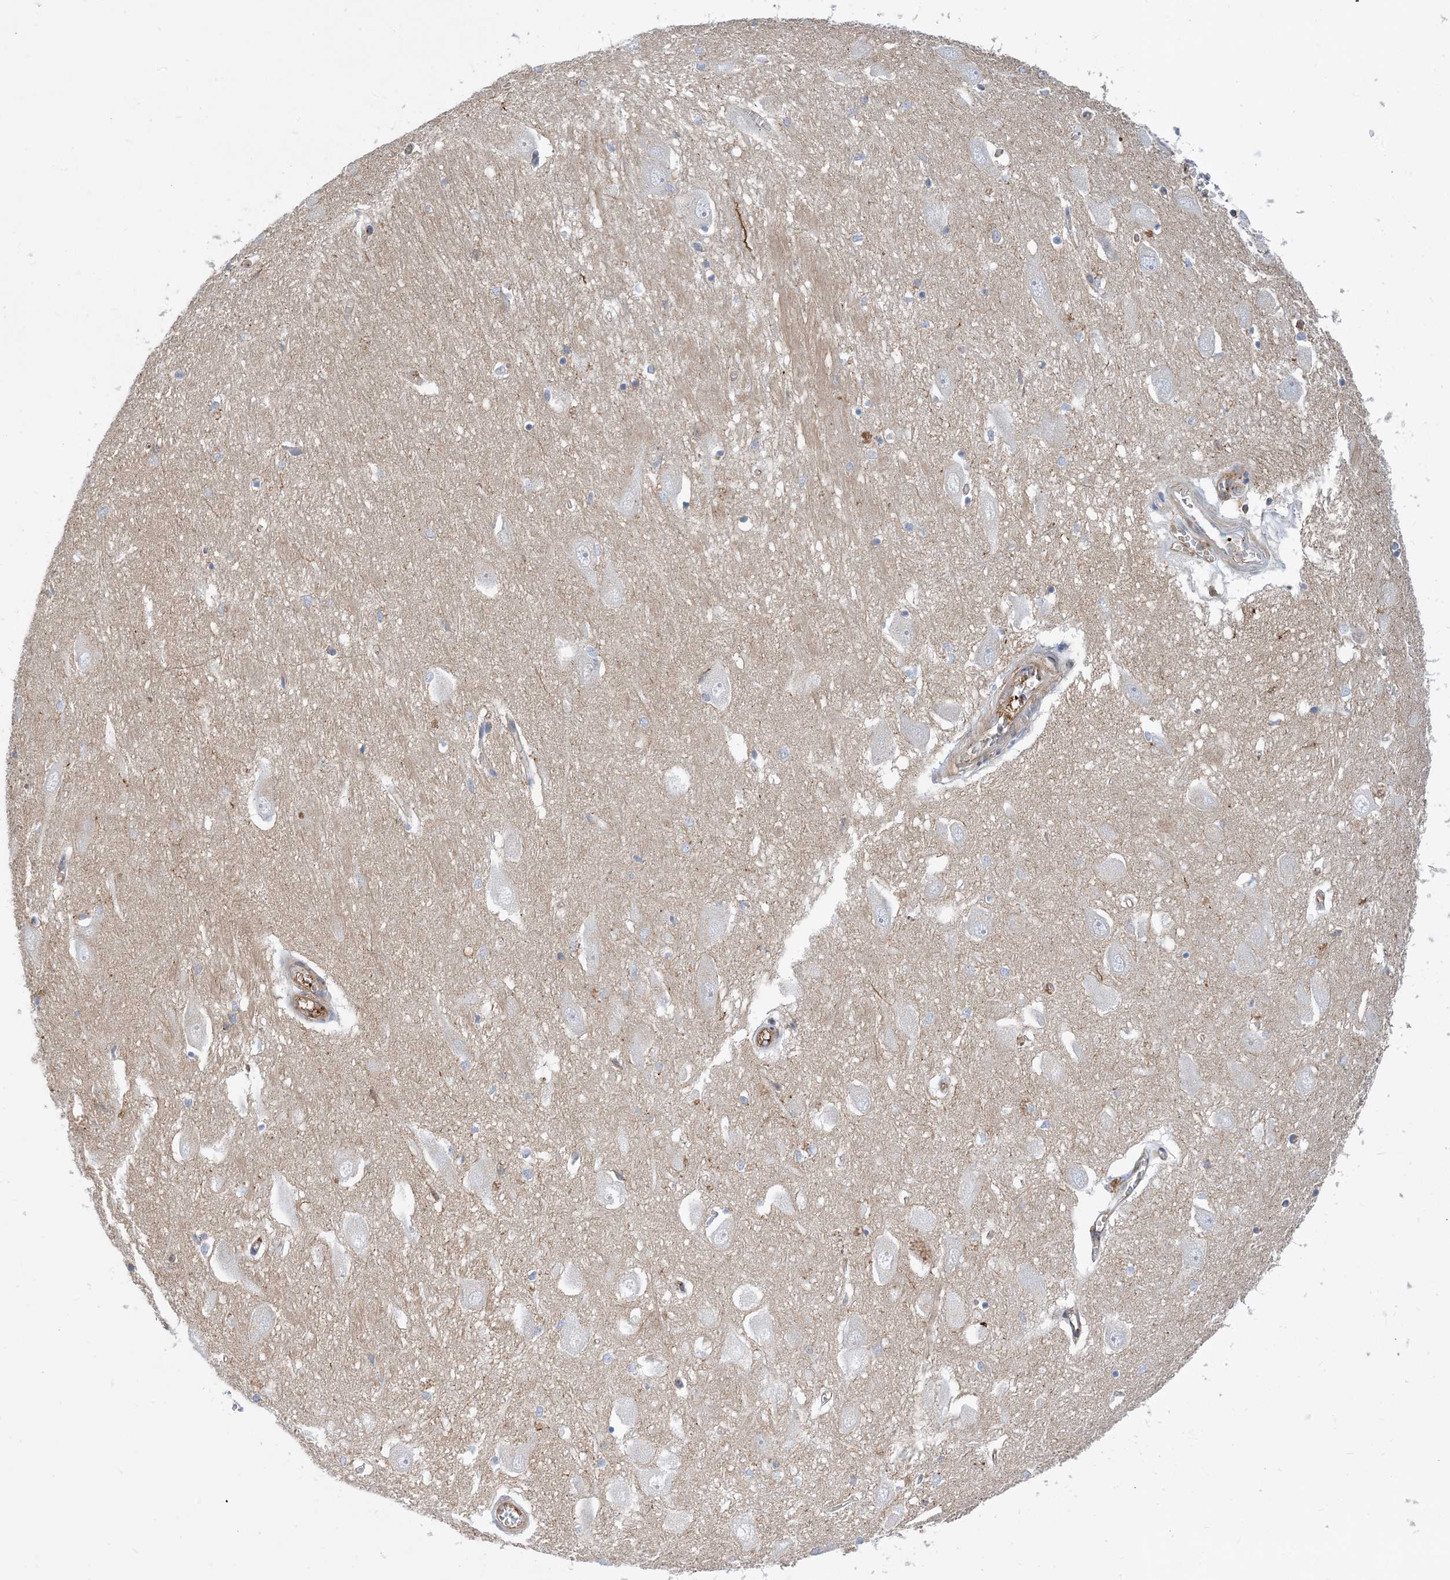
{"staining": {"intensity": "negative", "quantity": "none", "location": "none"}, "tissue": "hippocampus", "cell_type": "Glial cells", "image_type": "normal", "snomed": [{"axis": "morphology", "description": "Normal tissue, NOS"}, {"axis": "topography", "description": "Hippocampus"}], "caption": "This is an immunohistochemistry histopathology image of normal human hippocampus. There is no expression in glial cells.", "gene": "DYNC1LI1", "patient": {"sex": "female", "age": 64}}